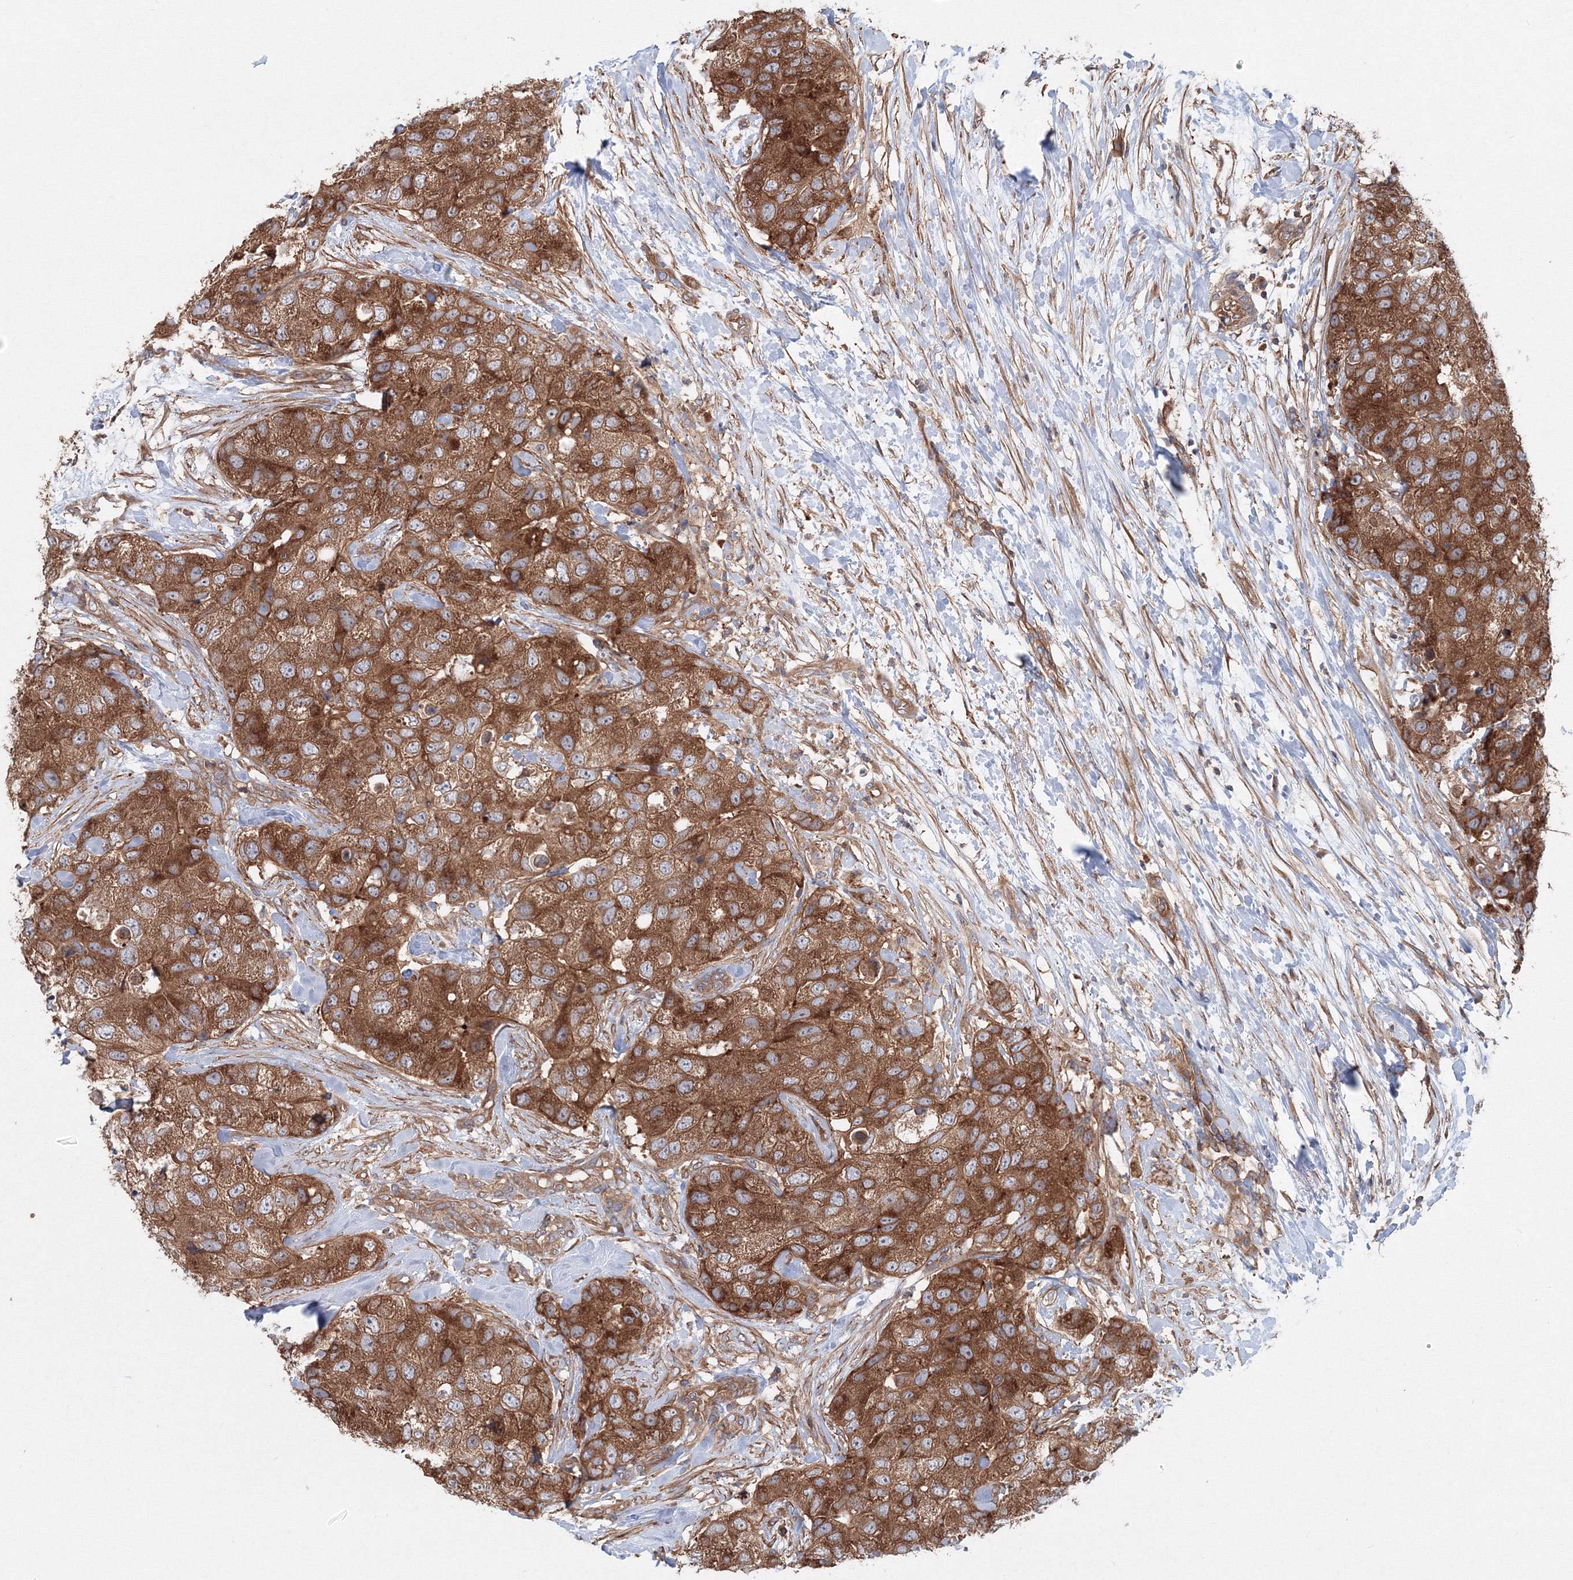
{"staining": {"intensity": "moderate", "quantity": ">75%", "location": "cytoplasmic/membranous"}, "tissue": "breast cancer", "cell_type": "Tumor cells", "image_type": "cancer", "snomed": [{"axis": "morphology", "description": "Duct carcinoma"}, {"axis": "topography", "description": "Breast"}], "caption": "High-power microscopy captured an immunohistochemistry histopathology image of breast cancer (infiltrating ductal carcinoma), revealing moderate cytoplasmic/membranous positivity in about >75% of tumor cells. (DAB IHC with brightfield microscopy, high magnification).", "gene": "EXOC1", "patient": {"sex": "female", "age": 62}}